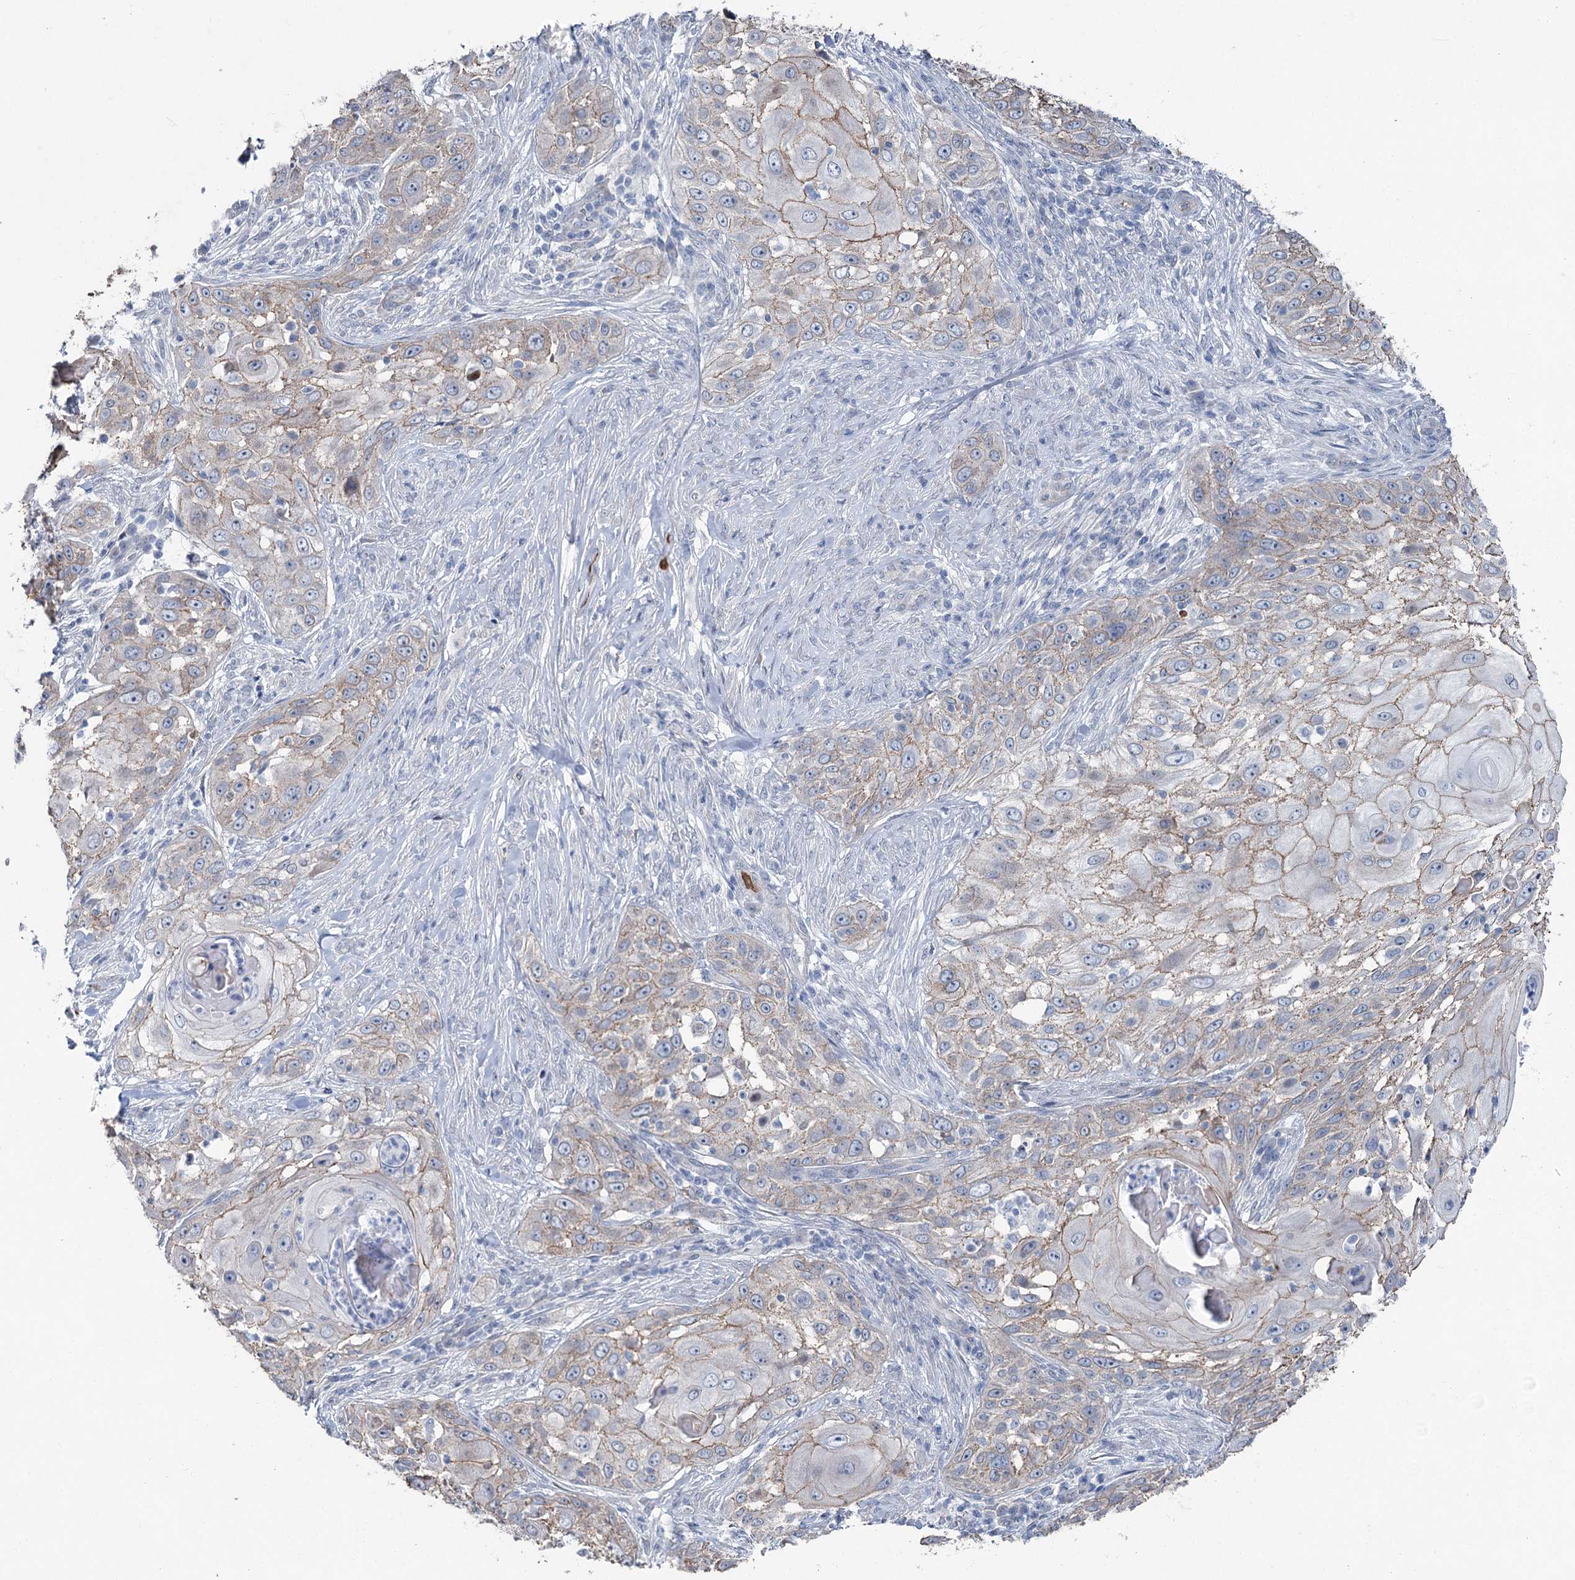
{"staining": {"intensity": "moderate", "quantity": "25%-75%", "location": "cytoplasmic/membranous"}, "tissue": "skin cancer", "cell_type": "Tumor cells", "image_type": "cancer", "snomed": [{"axis": "morphology", "description": "Squamous cell carcinoma, NOS"}, {"axis": "topography", "description": "Skin"}], "caption": "Immunohistochemistry (DAB) staining of human skin cancer (squamous cell carcinoma) reveals moderate cytoplasmic/membranous protein positivity in approximately 25%-75% of tumor cells.", "gene": "FAM120B", "patient": {"sex": "female", "age": 44}}